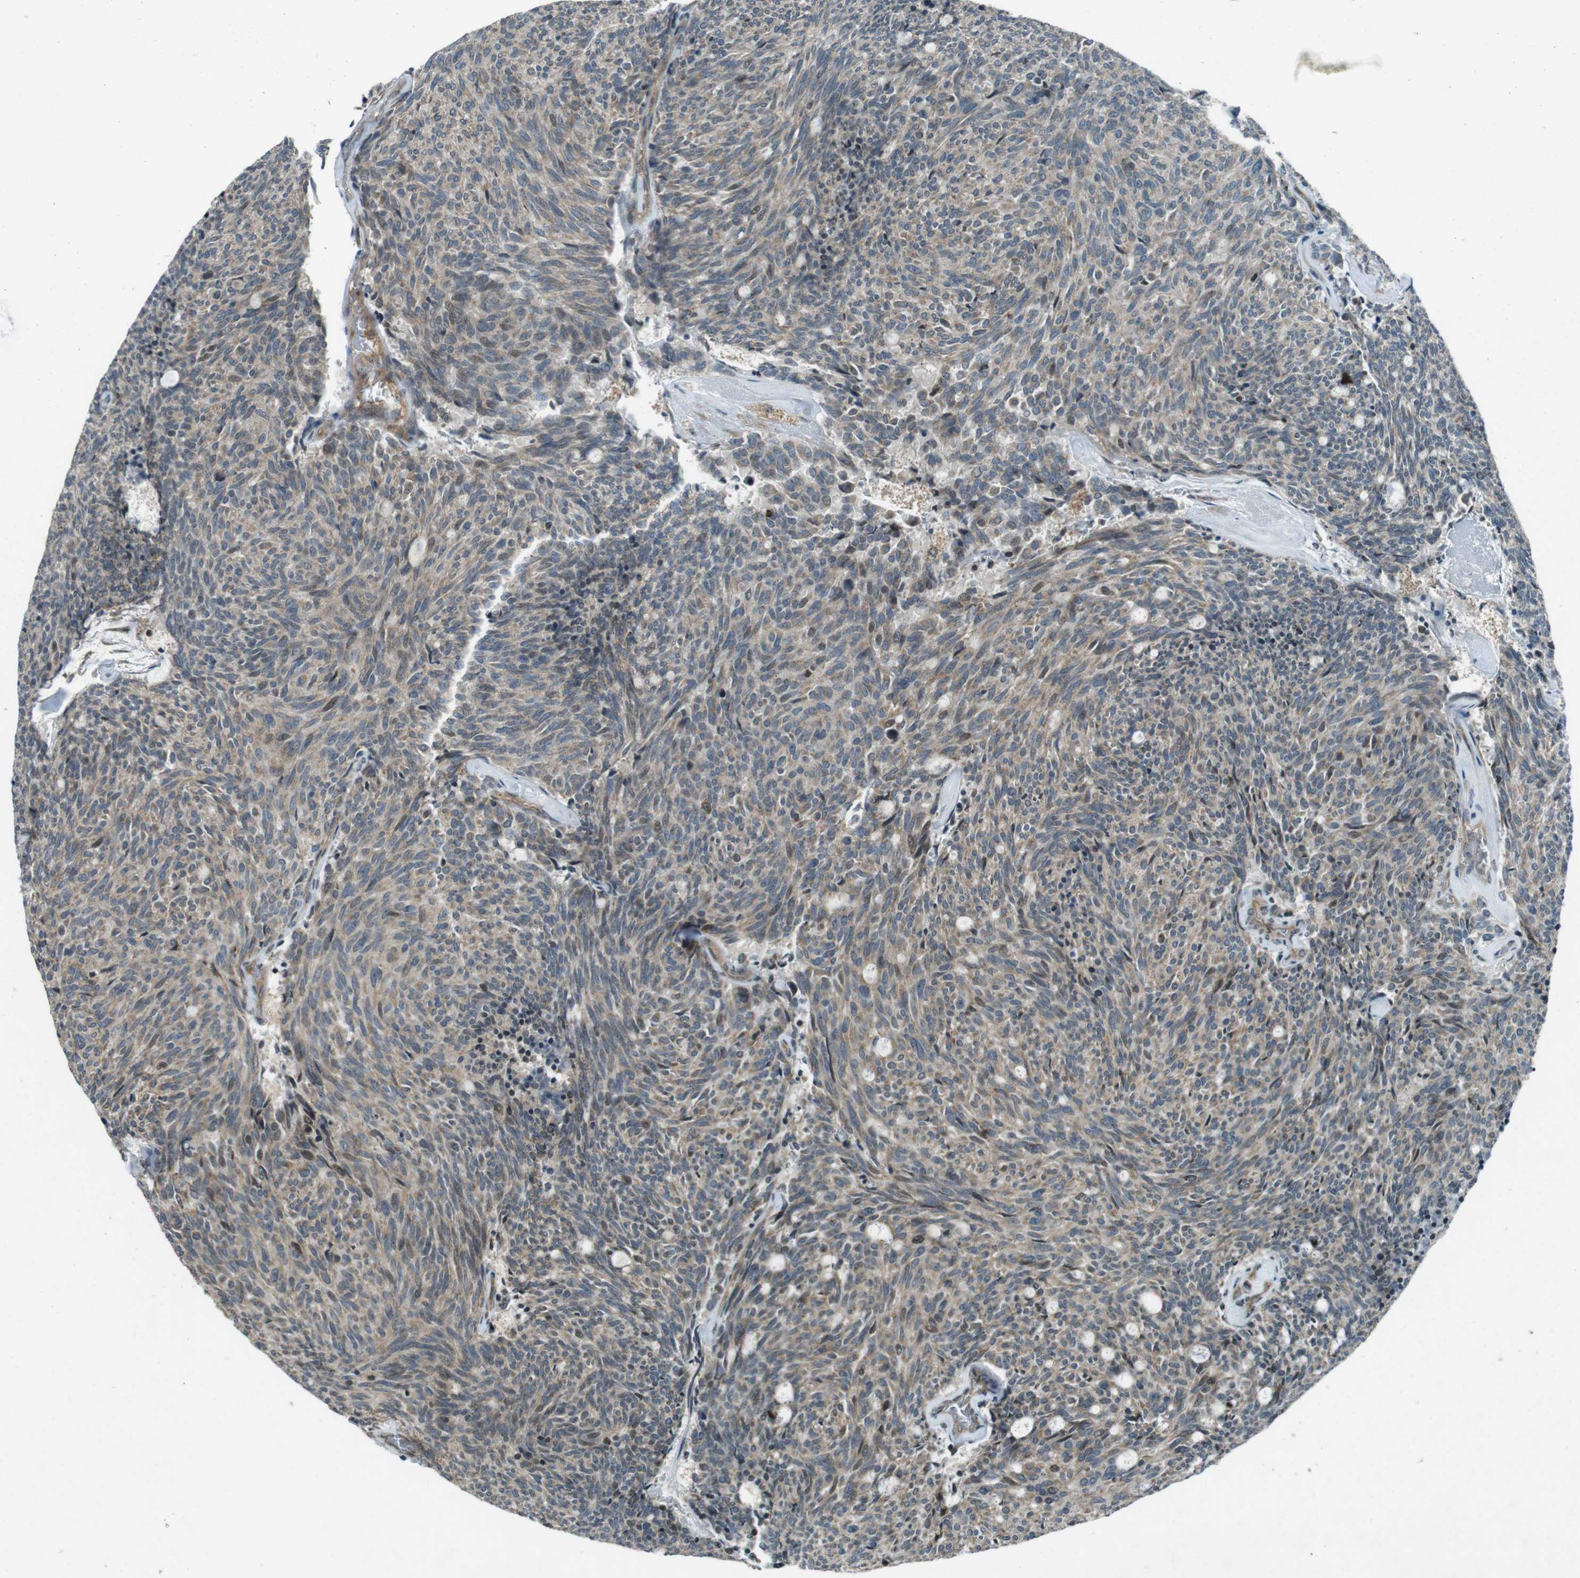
{"staining": {"intensity": "weak", "quantity": "<25%", "location": "cytoplasmic/membranous"}, "tissue": "carcinoid", "cell_type": "Tumor cells", "image_type": "cancer", "snomed": [{"axis": "morphology", "description": "Carcinoid, malignant, NOS"}, {"axis": "topography", "description": "Pancreas"}], "caption": "This image is of malignant carcinoid stained with immunohistochemistry to label a protein in brown with the nuclei are counter-stained blue. There is no staining in tumor cells.", "gene": "ZYX", "patient": {"sex": "female", "age": 54}}